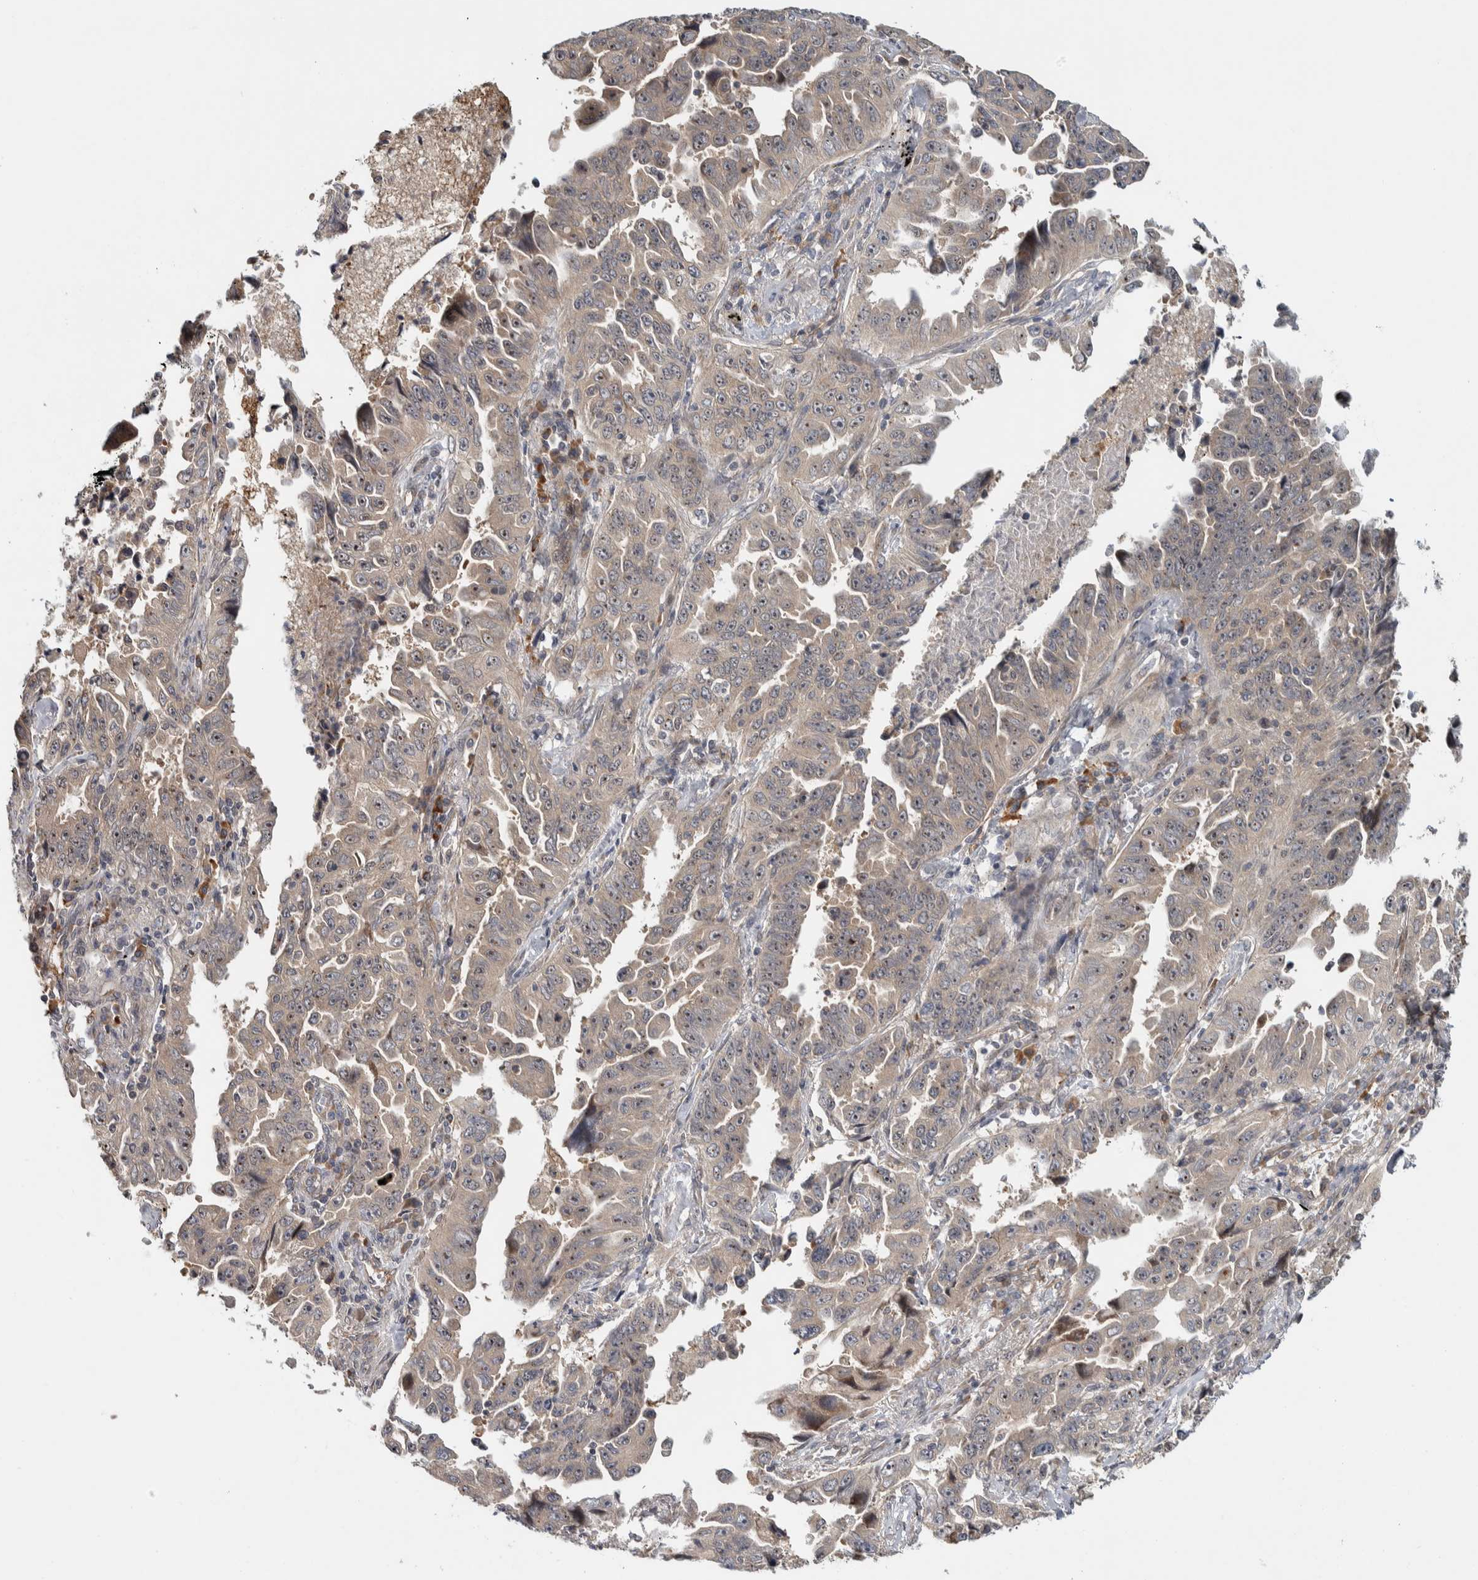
{"staining": {"intensity": "weak", "quantity": "<25%", "location": "cytoplasmic/membranous"}, "tissue": "lung cancer", "cell_type": "Tumor cells", "image_type": "cancer", "snomed": [{"axis": "morphology", "description": "Adenocarcinoma, NOS"}, {"axis": "topography", "description": "Lung"}], "caption": "Tumor cells show no significant protein staining in lung cancer (adenocarcinoma).", "gene": "TBC1D31", "patient": {"sex": "female", "age": 51}}